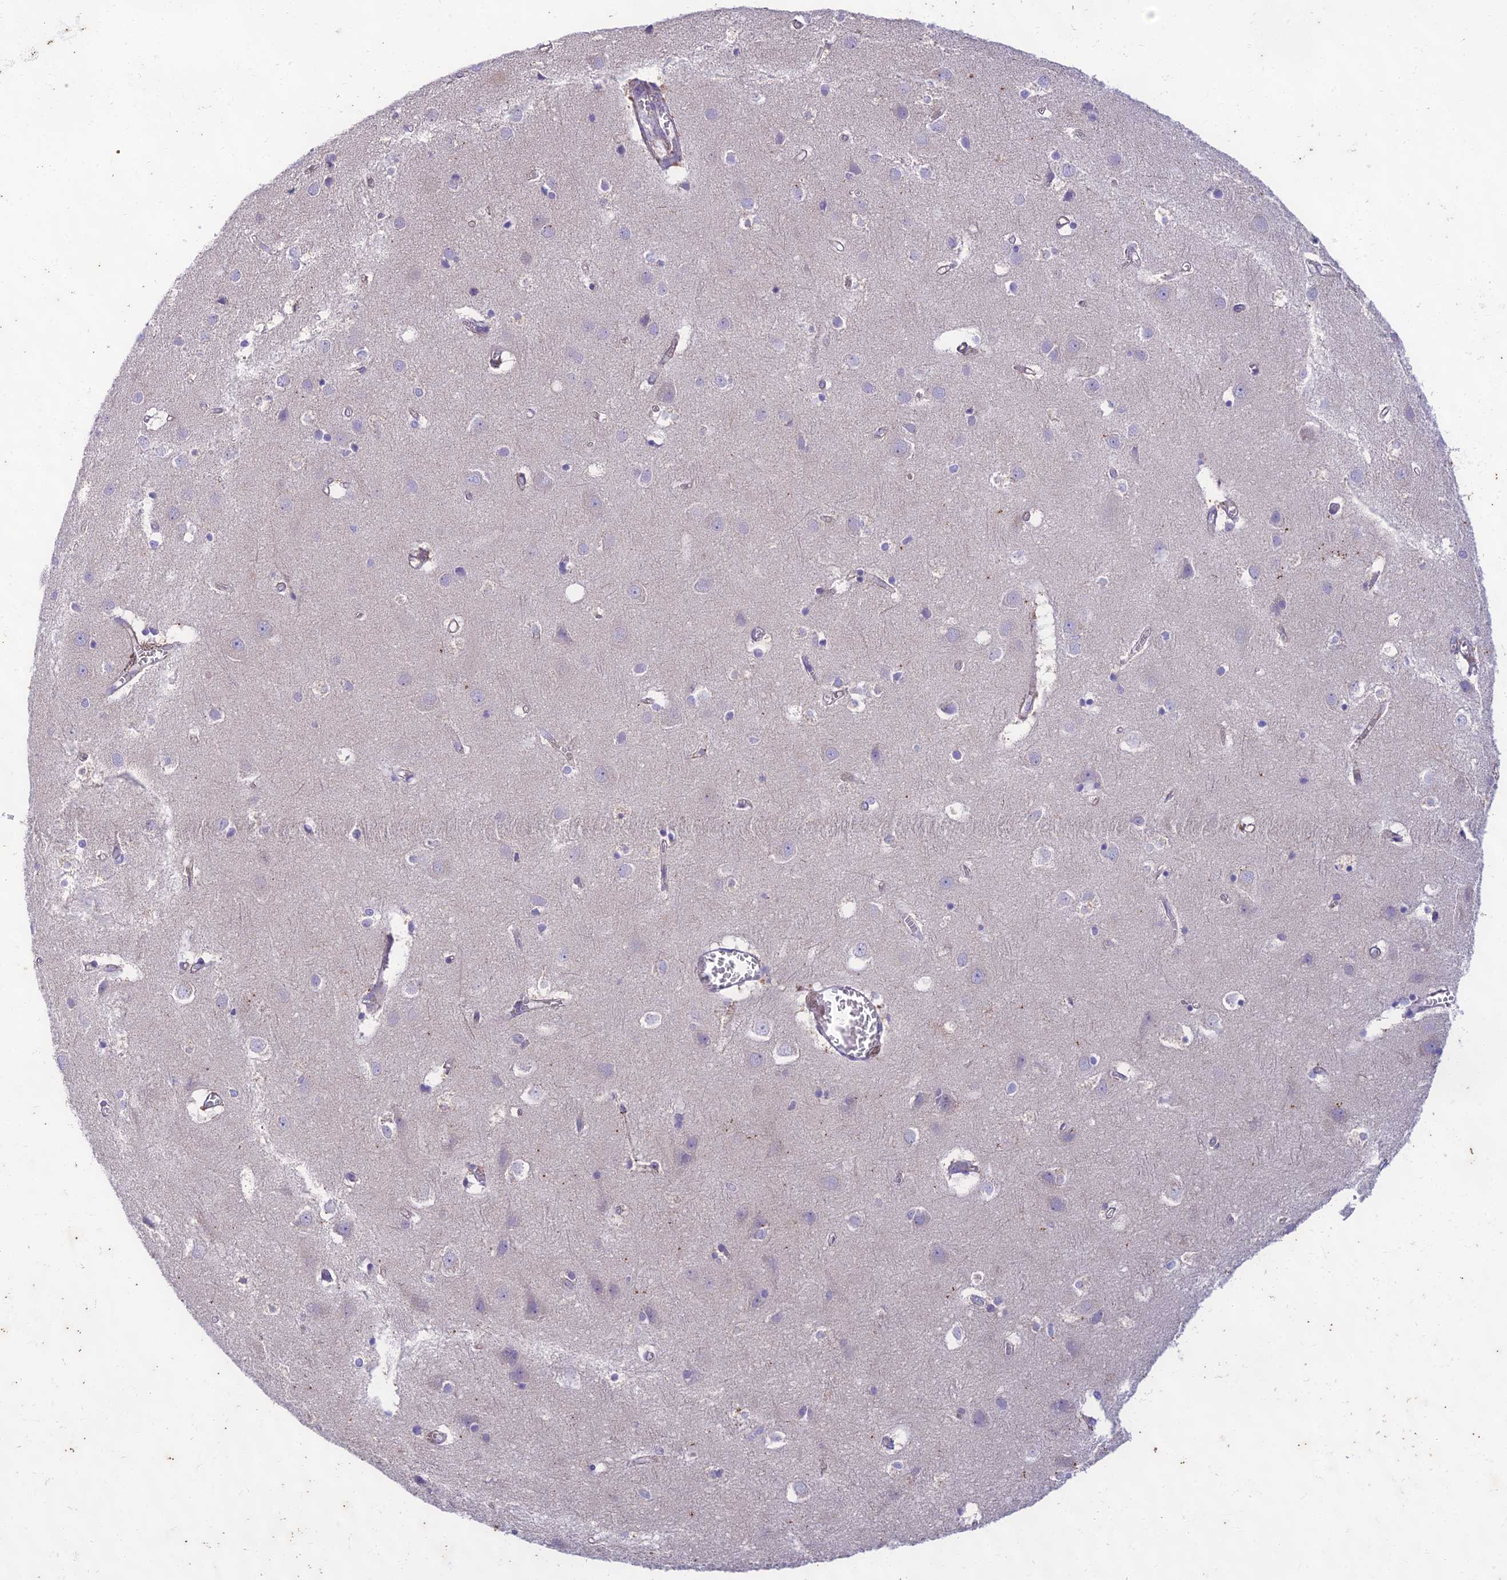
{"staining": {"intensity": "weak", "quantity": "25%-75%", "location": "cytoplasmic/membranous"}, "tissue": "cerebral cortex", "cell_type": "Endothelial cells", "image_type": "normal", "snomed": [{"axis": "morphology", "description": "Normal tissue, NOS"}, {"axis": "topography", "description": "Cerebral cortex"}], "caption": "This is a histology image of immunohistochemistry staining of unremarkable cerebral cortex, which shows weak positivity in the cytoplasmic/membranous of endothelial cells.", "gene": "PTCD2", "patient": {"sex": "male", "age": 54}}